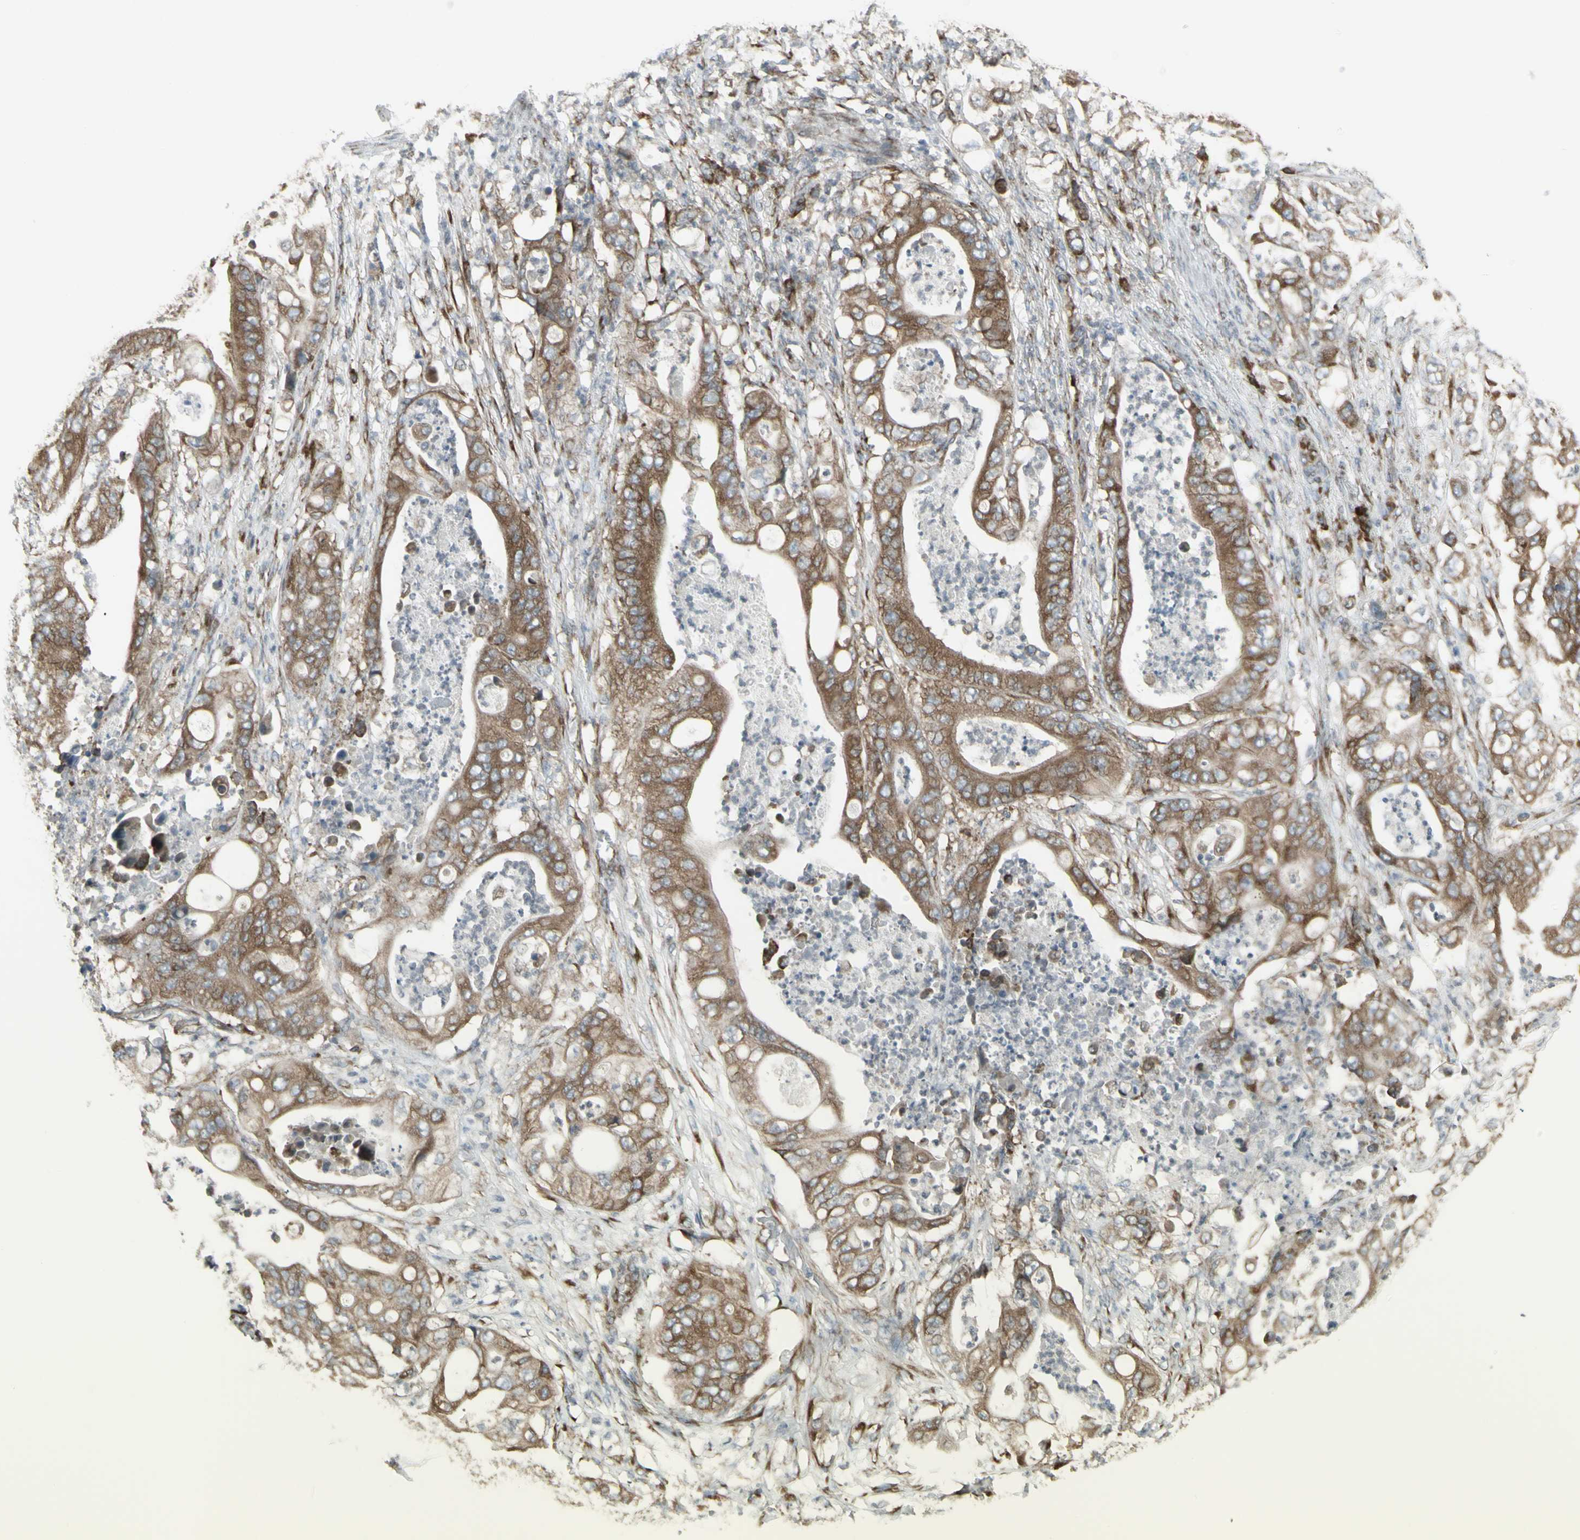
{"staining": {"intensity": "moderate", "quantity": ">75%", "location": "cytoplasmic/membranous"}, "tissue": "stomach cancer", "cell_type": "Tumor cells", "image_type": "cancer", "snomed": [{"axis": "morphology", "description": "Adenocarcinoma, NOS"}, {"axis": "topography", "description": "Stomach"}], "caption": "Protein analysis of stomach cancer tissue displays moderate cytoplasmic/membranous staining in about >75% of tumor cells.", "gene": "FKBP3", "patient": {"sex": "female", "age": 73}}